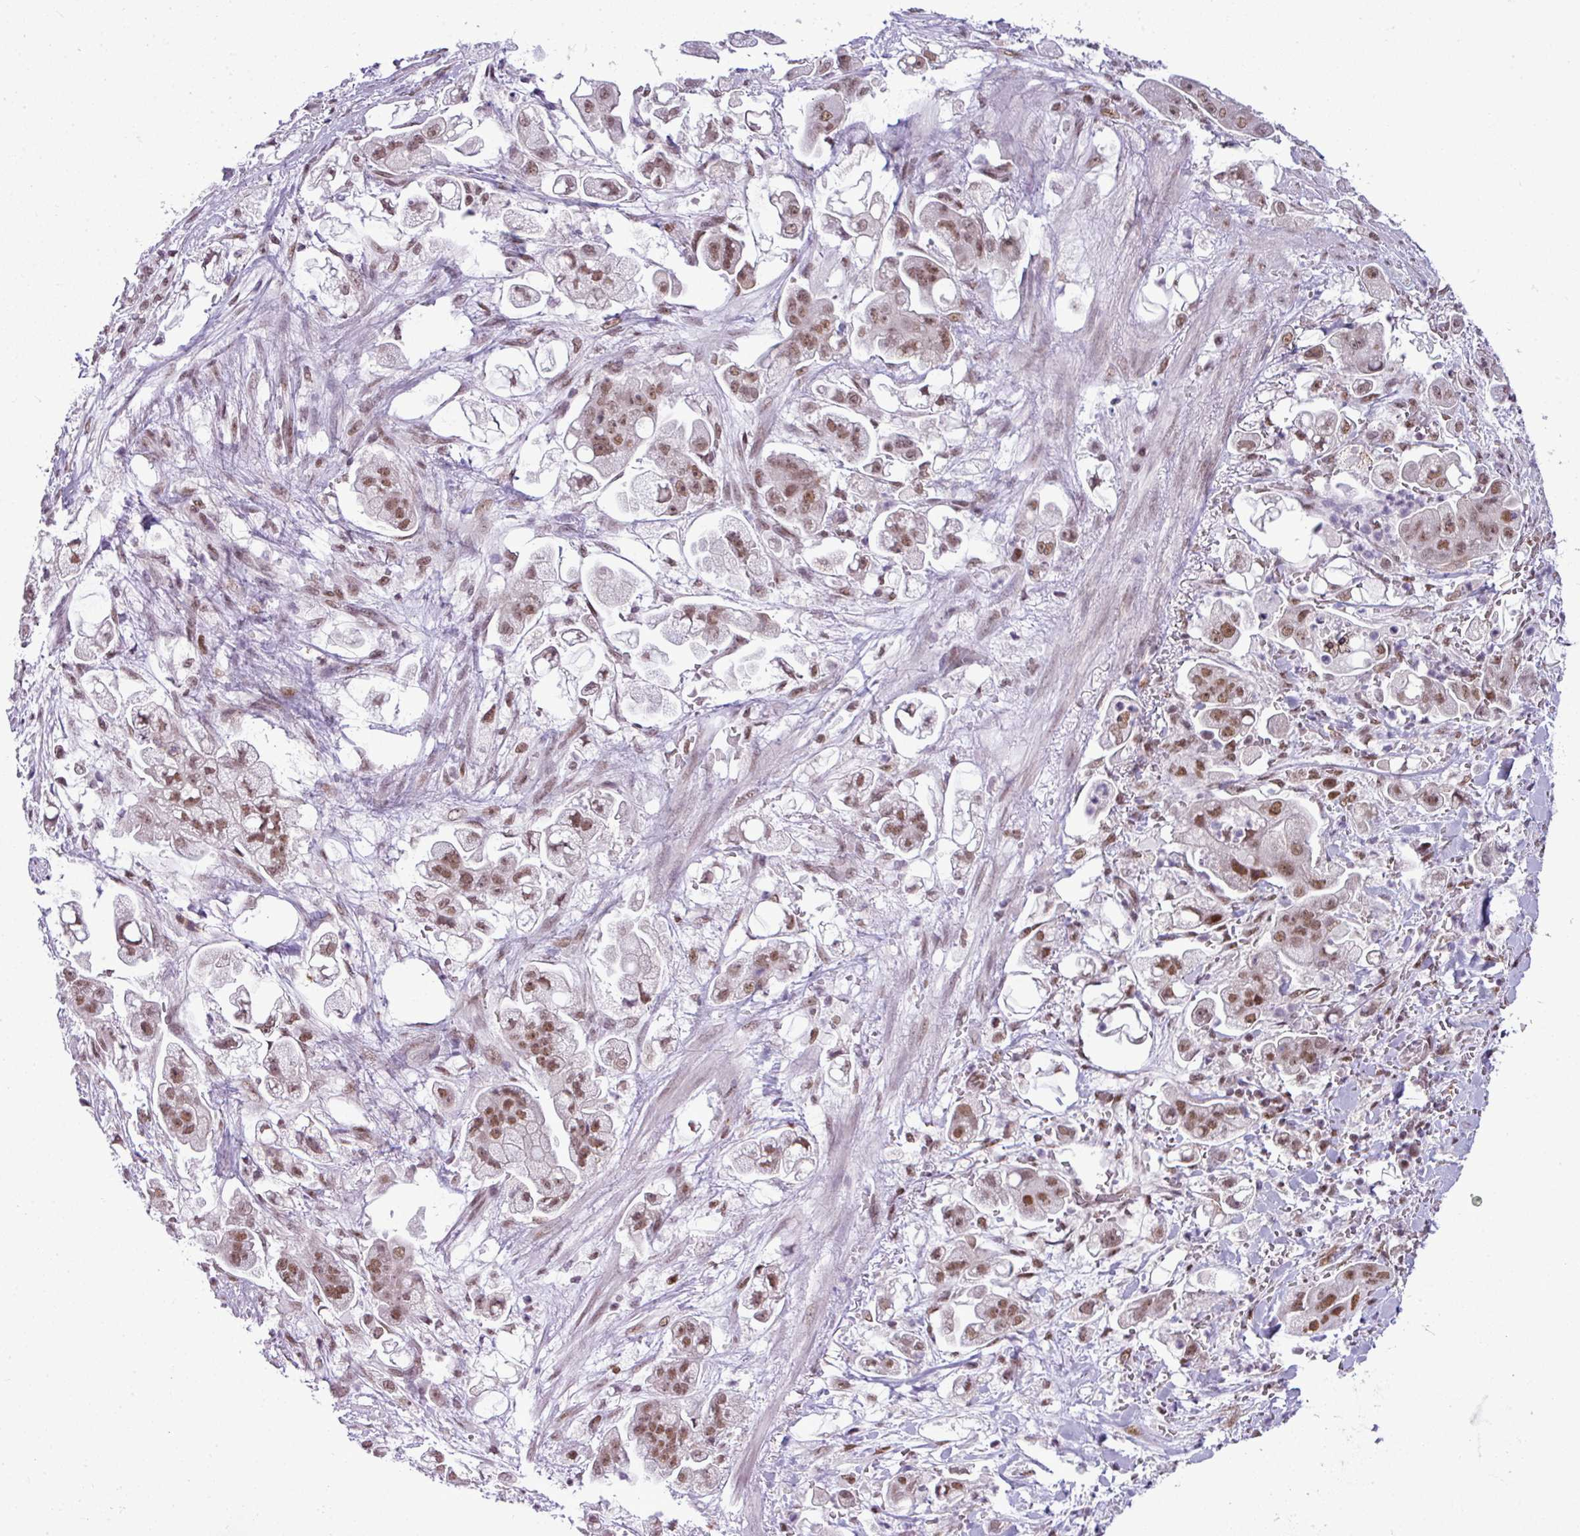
{"staining": {"intensity": "moderate", "quantity": ">75%", "location": "nuclear"}, "tissue": "stomach cancer", "cell_type": "Tumor cells", "image_type": "cancer", "snomed": [{"axis": "morphology", "description": "Adenocarcinoma, NOS"}, {"axis": "topography", "description": "Stomach"}], "caption": "Immunohistochemical staining of stomach cancer shows medium levels of moderate nuclear positivity in approximately >75% of tumor cells.", "gene": "ARL6IP4", "patient": {"sex": "male", "age": 62}}